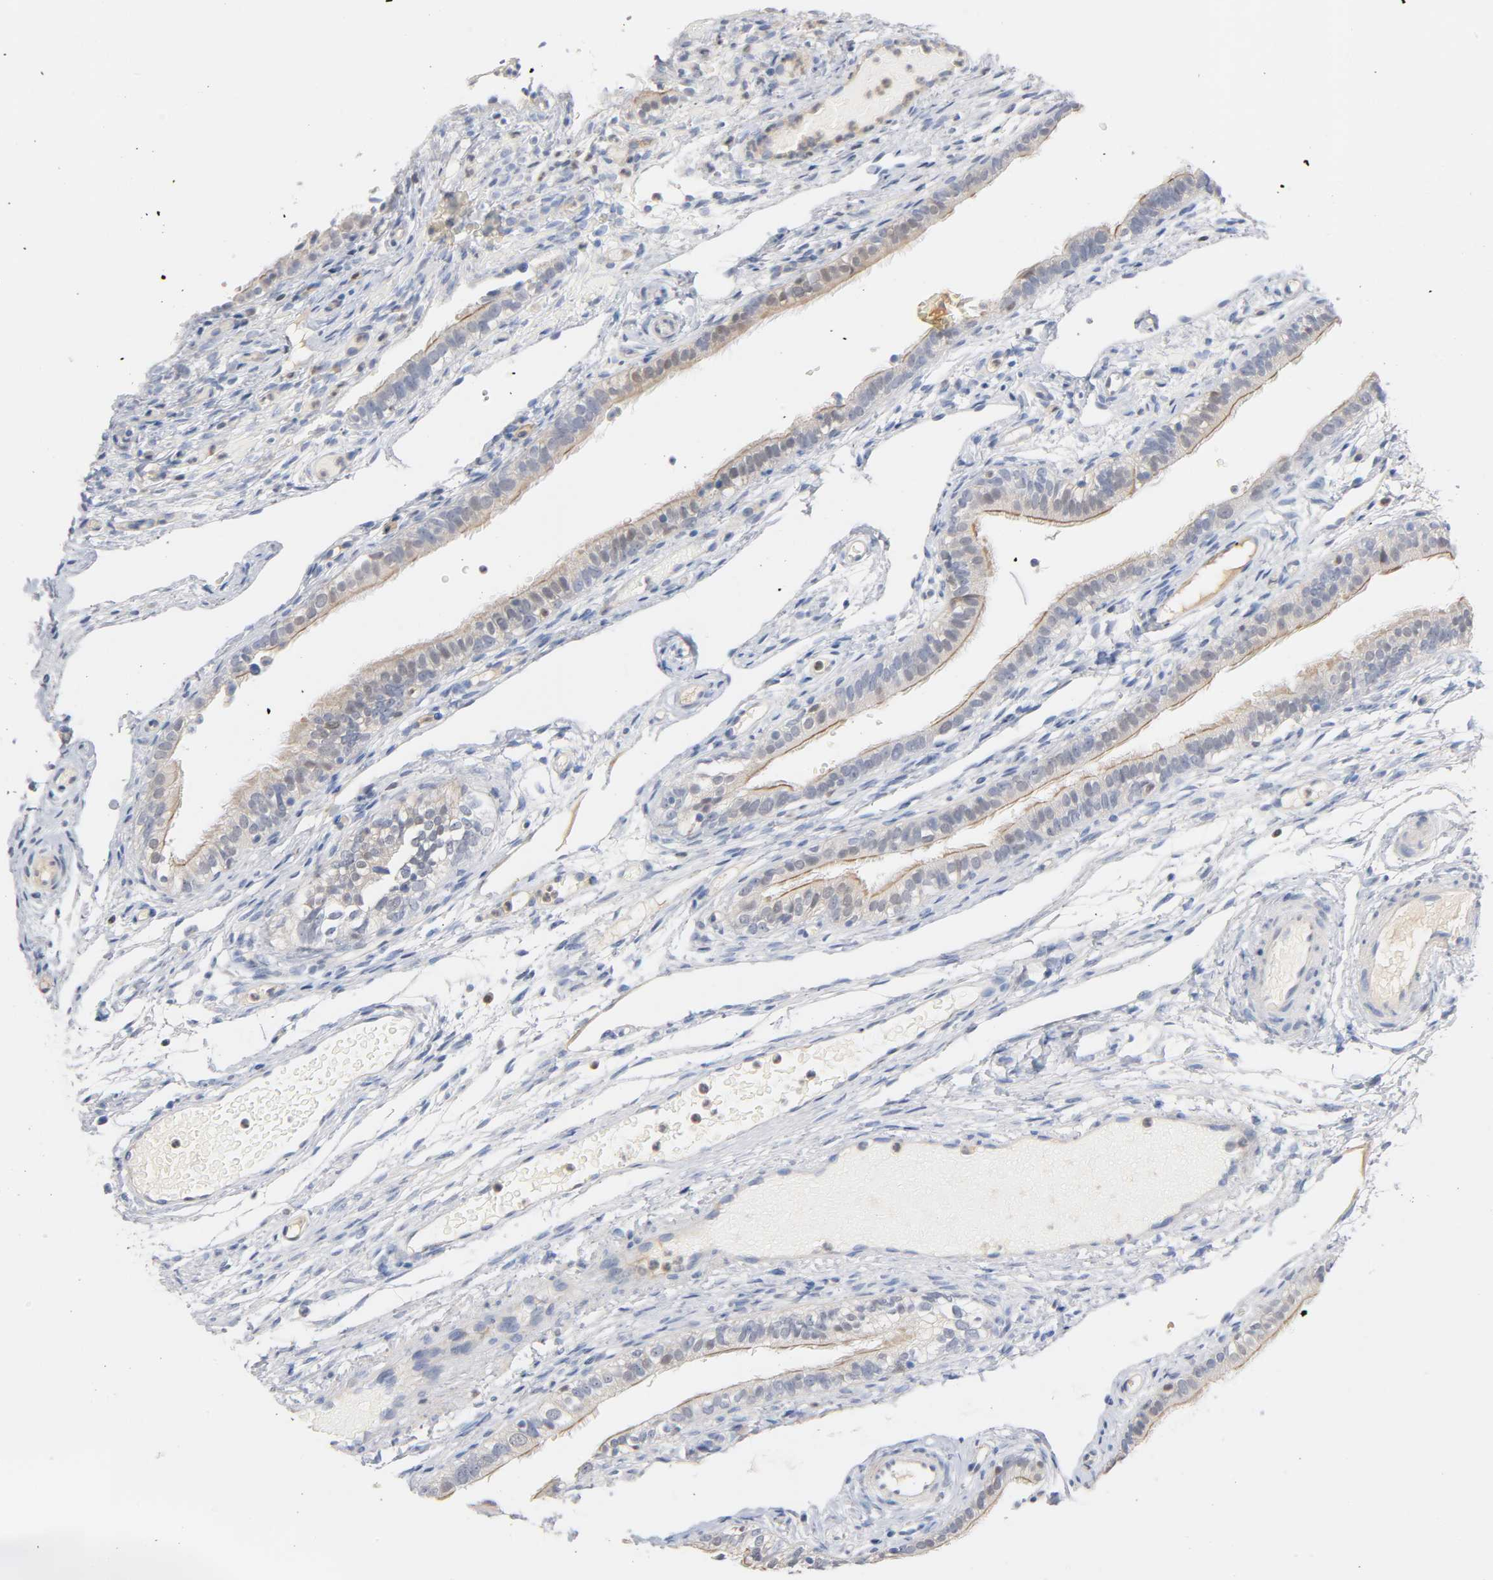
{"staining": {"intensity": "moderate", "quantity": "25%-75%", "location": "cytoplasmic/membranous"}, "tissue": "fallopian tube", "cell_type": "Glandular cells", "image_type": "normal", "snomed": [{"axis": "morphology", "description": "Normal tissue, NOS"}, {"axis": "morphology", "description": "Dermoid, NOS"}, {"axis": "topography", "description": "Fallopian tube"}], "caption": "DAB (3,3'-diaminobenzidine) immunohistochemical staining of unremarkable human fallopian tube displays moderate cytoplasmic/membranous protein staining in about 25%-75% of glandular cells. Using DAB (brown) and hematoxylin (blue) stains, captured at high magnification using brightfield microscopy.", "gene": "IL18", "patient": {"sex": "female", "age": 33}}